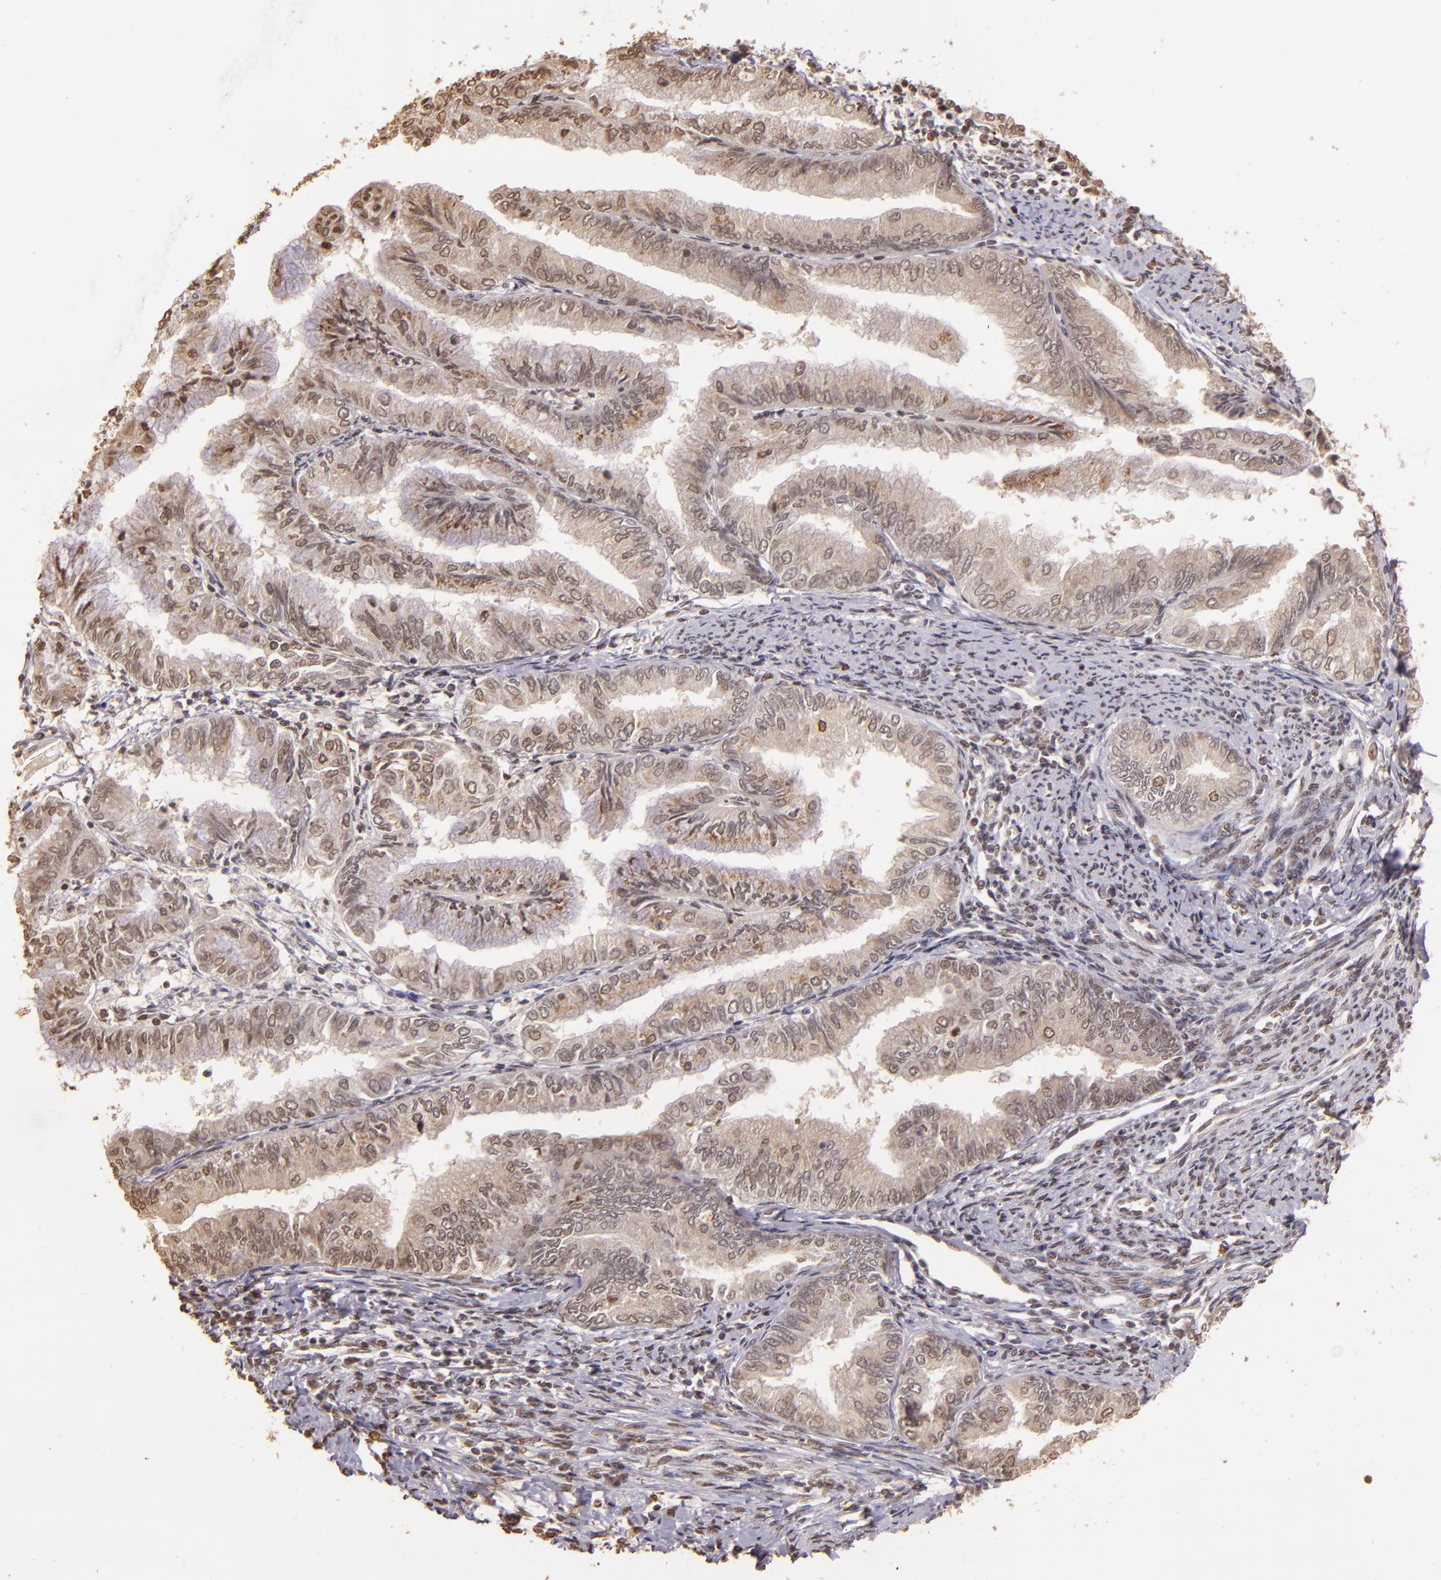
{"staining": {"intensity": "weak", "quantity": ">75%", "location": "cytoplasmic/membranous,nuclear"}, "tissue": "endometrial cancer", "cell_type": "Tumor cells", "image_type": "cancer", "snomed": [{"axis": "morphology", "description": "Adenocarcinoma, NOS"}, {"axis": "topography", "description": "Endometrium"}], "caption": "Immunohistochemical staining of human adenocarcinoma (endometrial) shows low levels of weak cytoplasmic/membranous and nuclear expression in about >75% of tumor cells. The protein is shown in brown color, while the nuclei are stained blue.", "gene": "CUL1", "patient": {"sex": "female", "age": 66}}